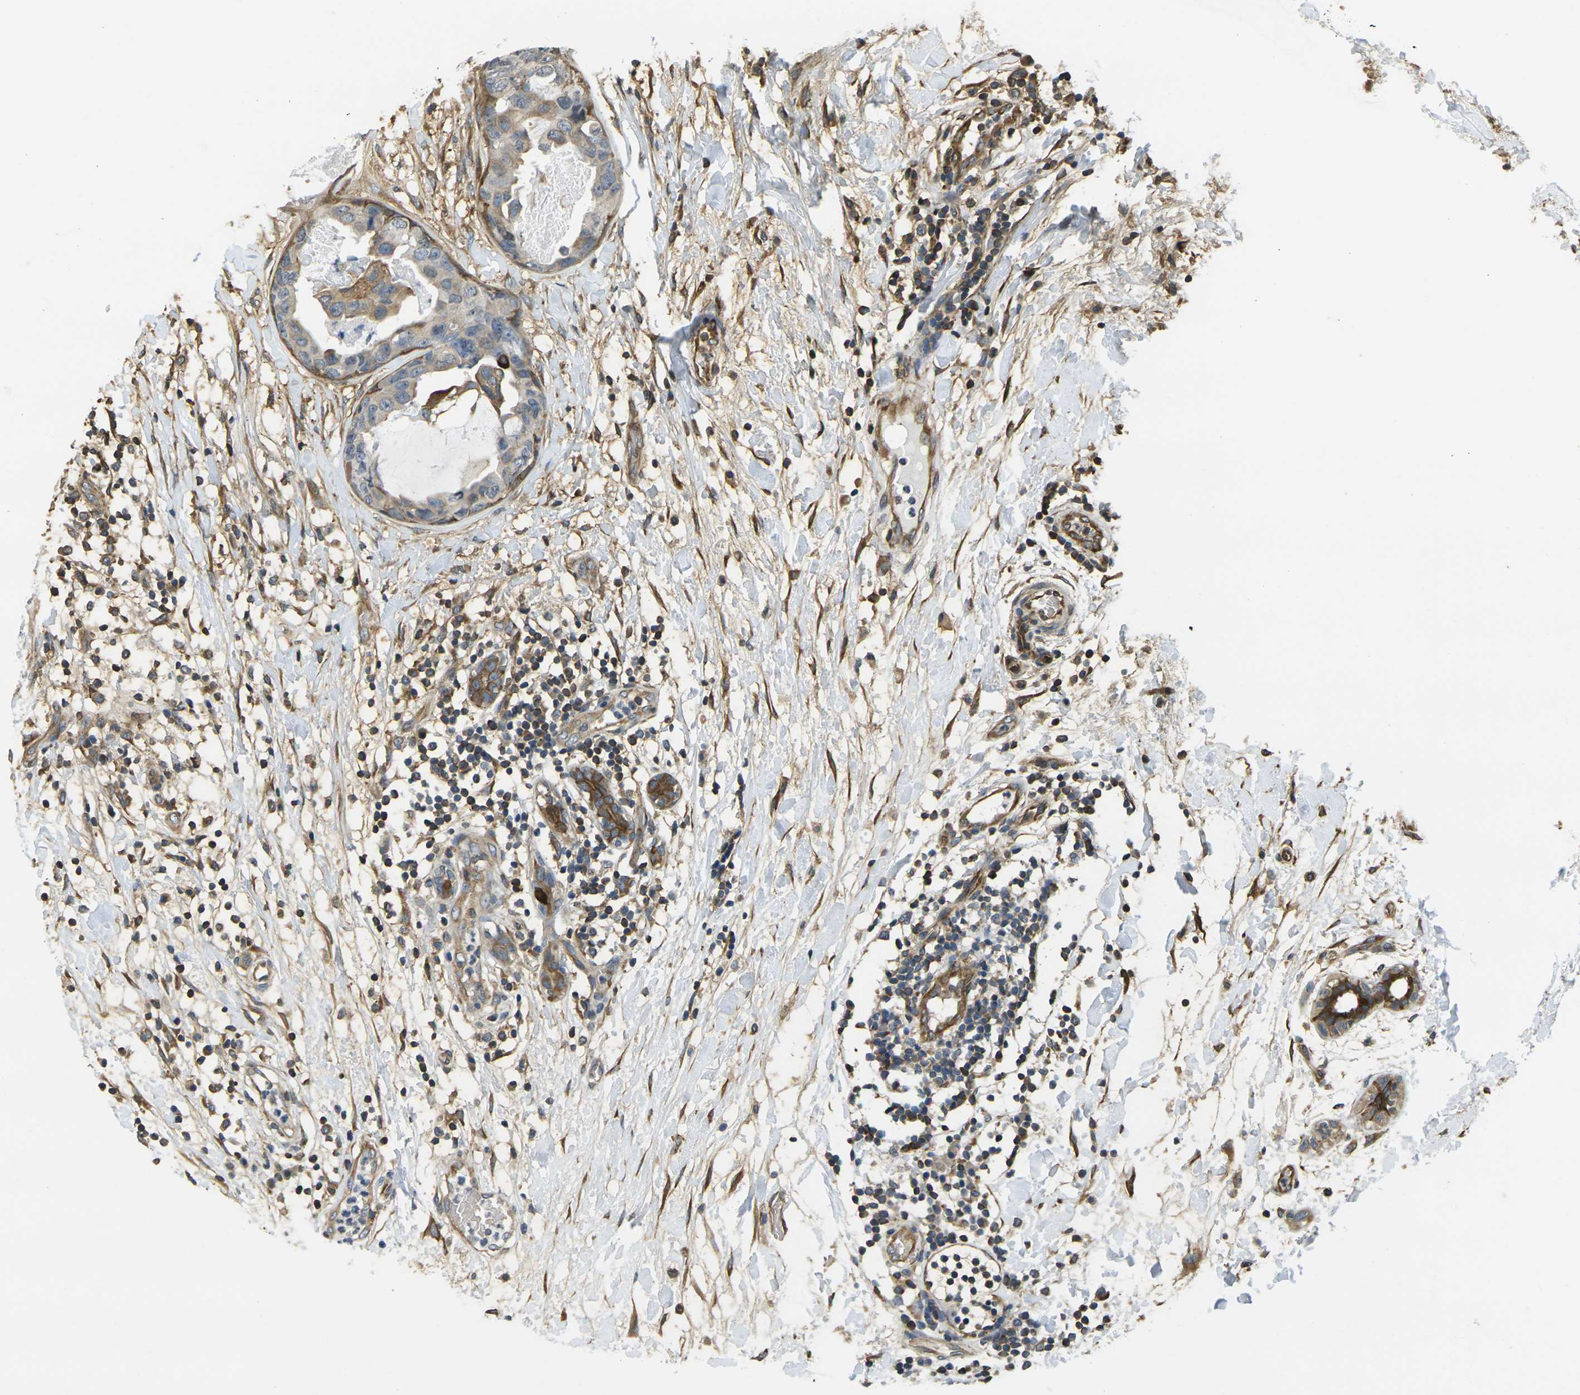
{"staining": {"intensity": "weak", "quantity": ">75%", "location": "cytoplasmic/membranous"}, "tissue": "breast cancer", "cell_type": "Tumor cells", "image_type": "cancer", "snomed": [{"axis": "morphology", "description": "Duct carcinoma"}, {"axis": "topography", "description": "Breast"}], "caption": "The image demonstrates a brown stain indicating the presence of a protein in the cytoplasmic/membranous of tumor cells in intraductal carcinoma (breast). (DAB IHC with brightfield microscopy, high magnification).", "gene": "CAST", "patient": {"sex": "female", "age": 40}}